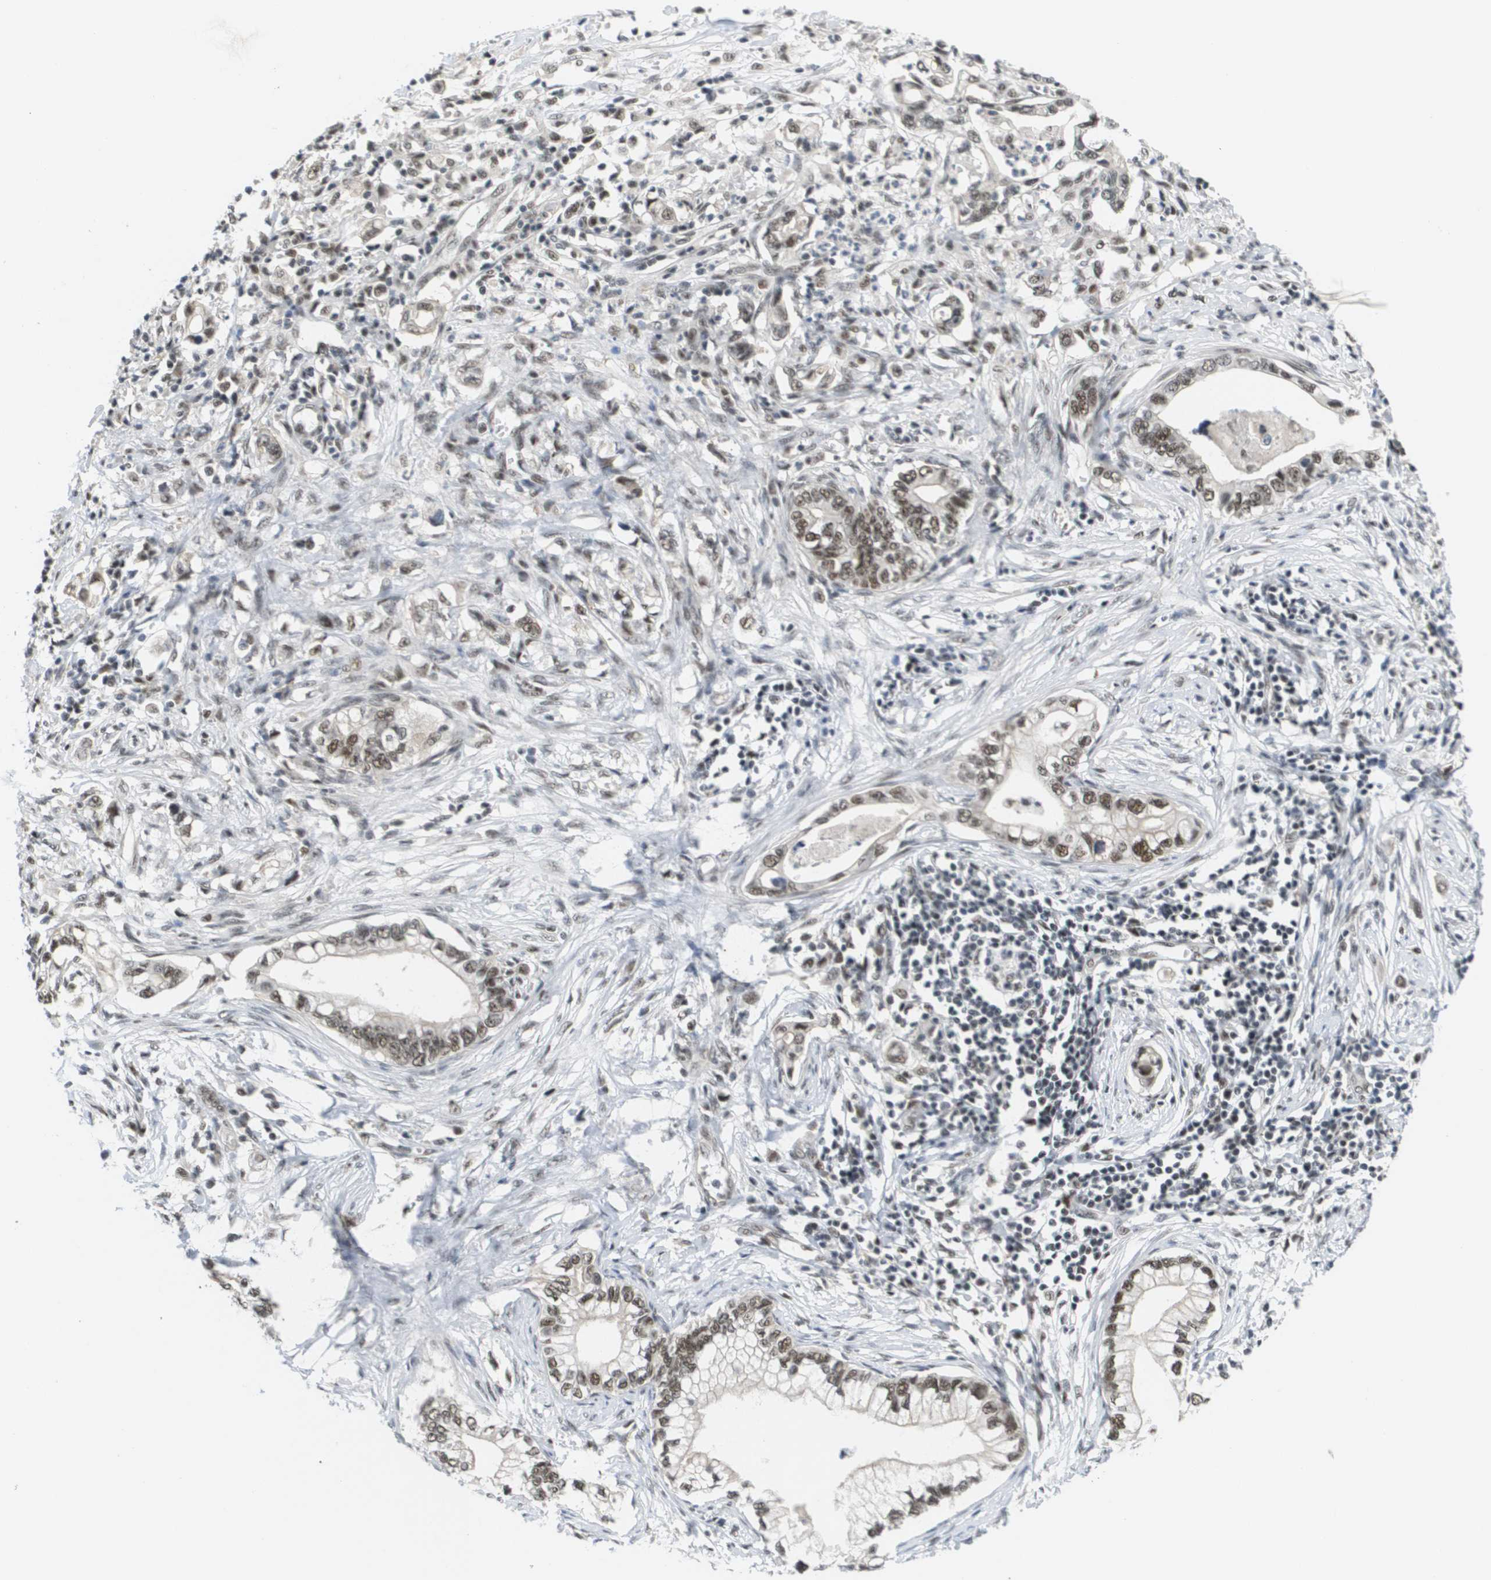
{"staining": {"intensity": "moderate", "quantity": ">75%", "location": "nuclear"}, "tissue": "pancreatic cancer", "cell_type": "Tumor cells", "image_type": "cancer", "snomed": [{"axis": "morphology", "description": "Adenocarcinoma, NOS"}, {"axis": "topography", "description": "Pancreas"}], "caption": "Brown immunohistochemical staining in adenocarcinoma (pancreatic) displays moderate nuclear expression in approximately >75% of tumor cells. The protein is stained brown, and the nuclei are stained in blue (DAB IHC with brightfield microscopy, high magnification).", "gene": "ISY1", "patient": {"sex": "male", "age": 56}}